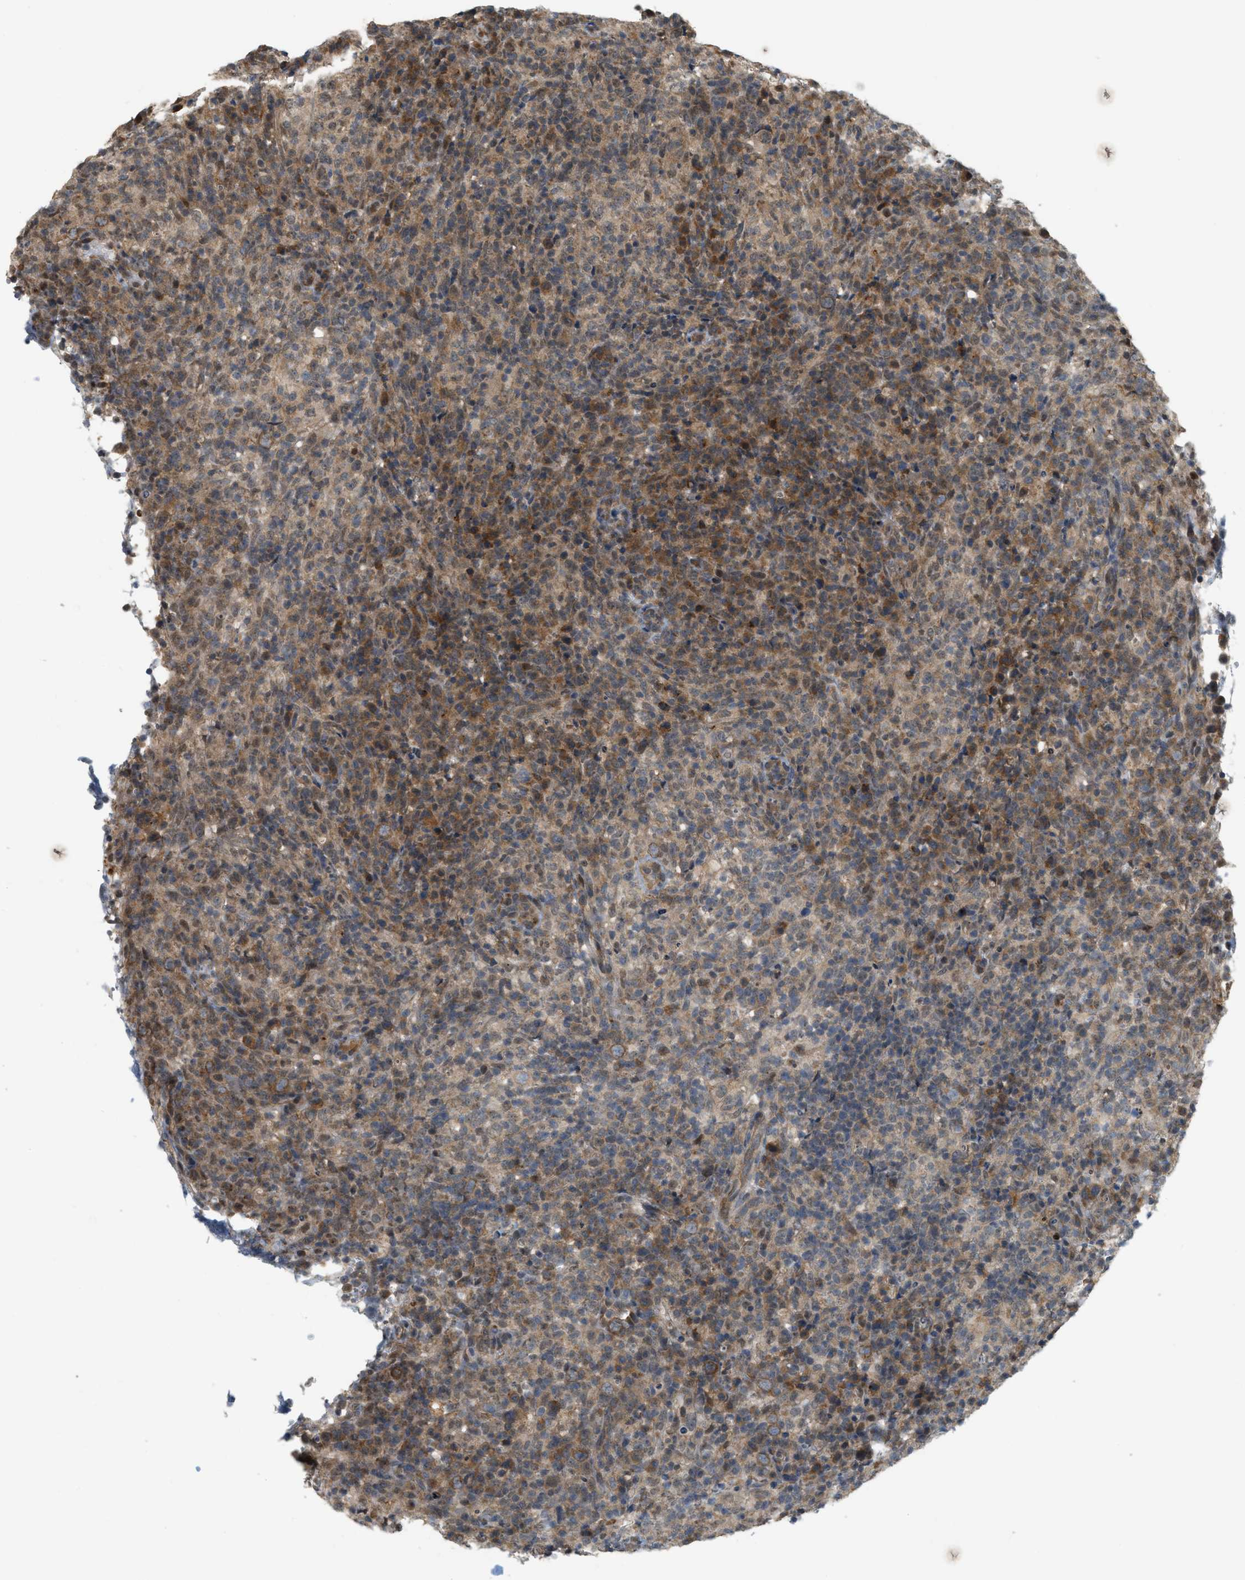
{"staining": {"intensity": "weak", "quantity": ">75%", "location": "cytoplasmic/membranous"}, "tissue": "lymphoma", "cell_type": "Tumor cells", "image_type": "cancer", "snomed": [{"axis": "morphology", "description": "Malignant lymphoma, non-Hodgkin's type, High grade"}, {"axis": "topography", "description": "Lymph node"}], "caption": "Brown immunohistochemical staining in high-grade malignant lymphoma, non-Hodgkin's type displays weak cytoplasmic/membranous expression in about >75% of tumor cells.", "gene": "PRKD1", "patient": {"sex": "female", "age": 76}}